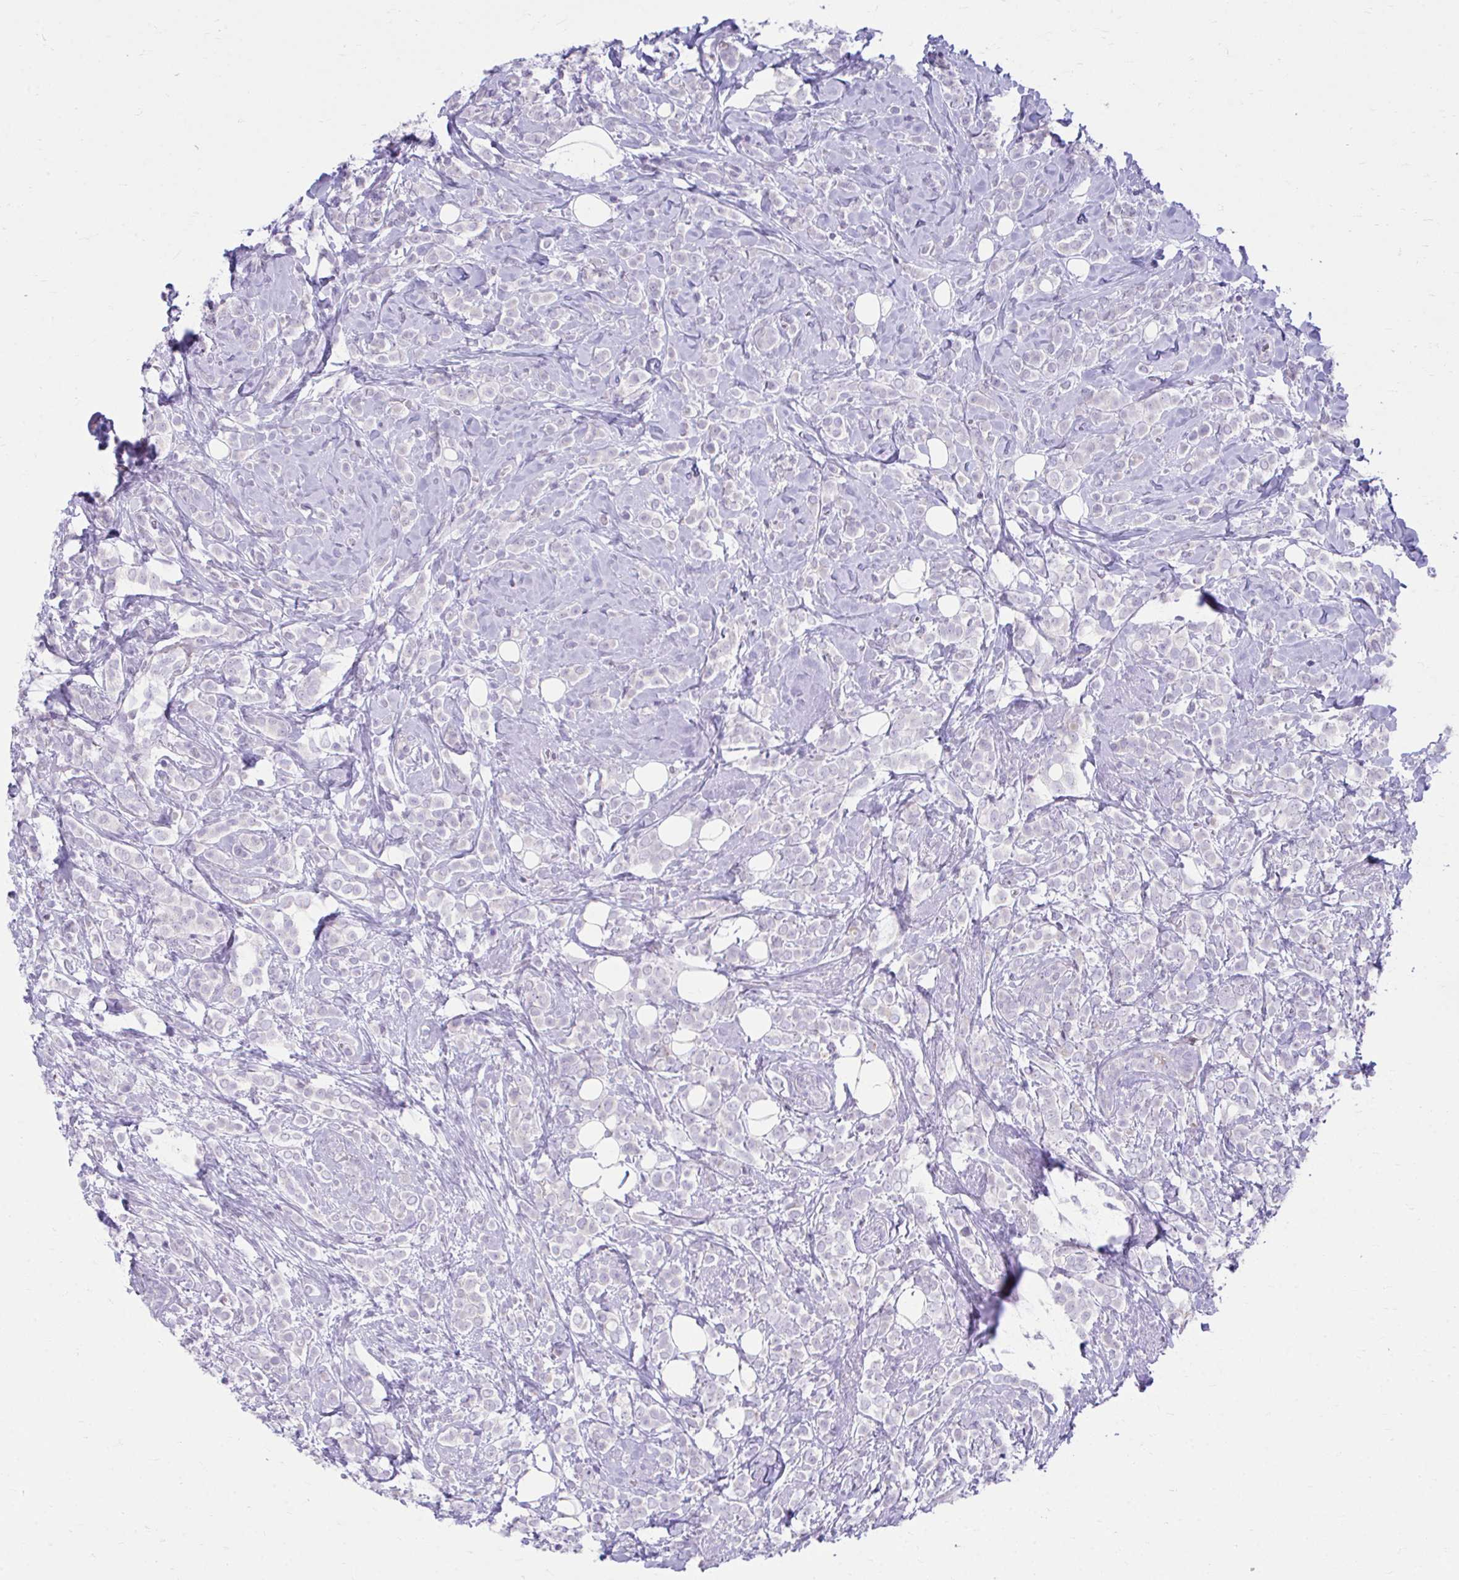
{"staining": {"intensity": "negative", "quantity": "none", "location": "none"}, "tissue": "breast cancer", "cell_type": "Tumor cells", "image_type": "cancer", "snomed": [{"axis": "morphology", "description": "Lobular carcinoma"}, {"axis": "topography", "description": "Breast"}], "caption": "A histopathology image of human lobular carcinoma (breast) is negative for staining in tumor cells.", "gene": "OR7A5", "patient": {"sex": "female", "age": 49}}